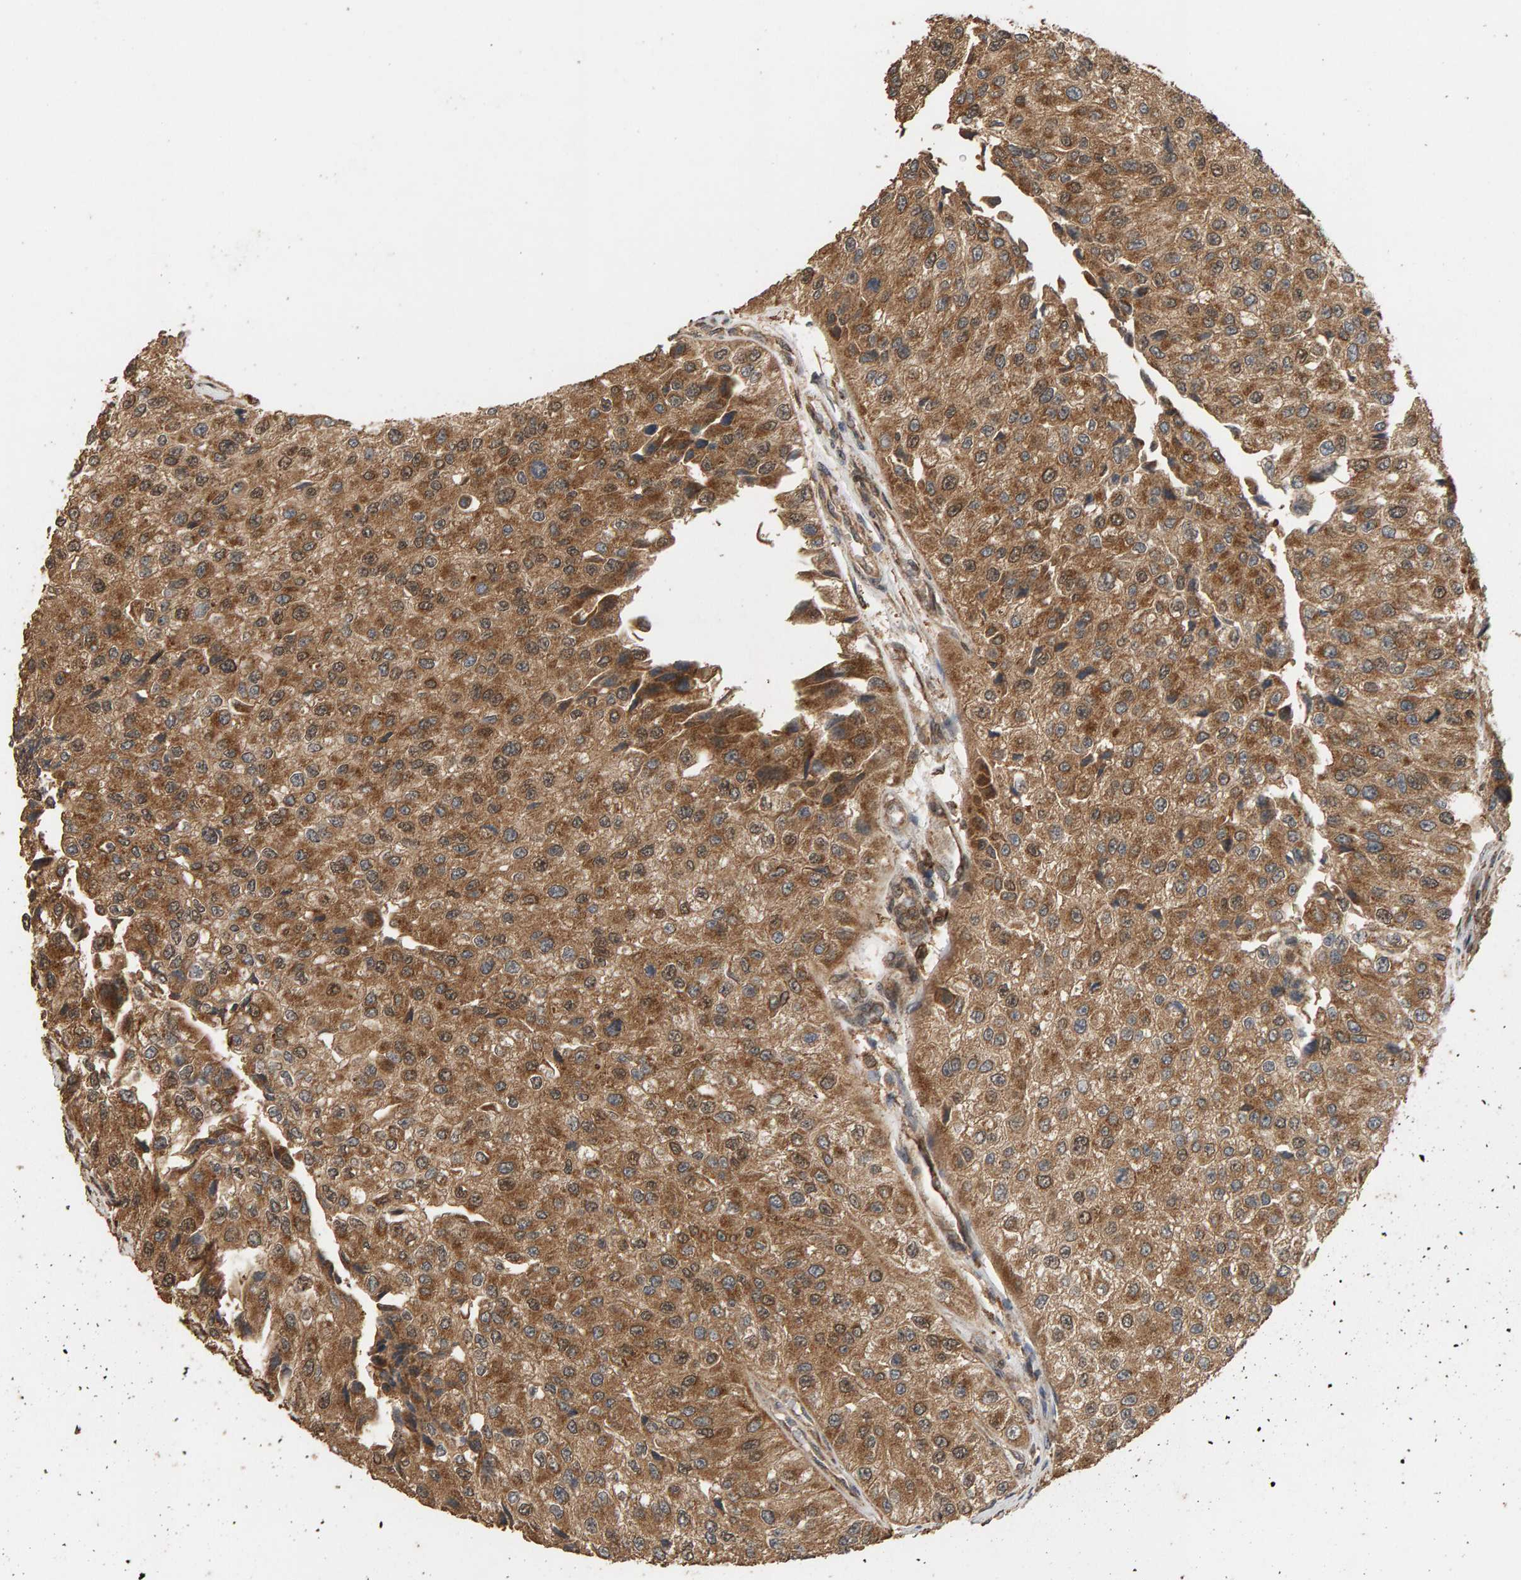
{"staining": {"intensity": "moderate", "quantity": ">75%", "location": "cytoplasmic/membranous,nuclear"}, "tissue": "urothelial cancer", "cell_type": "Tumor cells", "image_type": "cancer", "snomed": [{"axis": "morphology", "description": "Urothelial carcinoma, High grade"}, {"axis": "topography", "description": "Kidney"}, {"axis": "topography", "description": "Urinary bladder"}], "caption": "IHC image of neoplastic tissue: urothelial cancer stained using immunohistochemistry reveals medium levels of moderate protein expression localized specifically in the cytoplasmic/membranous and nuclear of tumor cells, appearing as a cytoplasmic/membranous and nuclear brown color.", "gene": "GSTK1", "patient": {"sex": "male", "age": 77}}